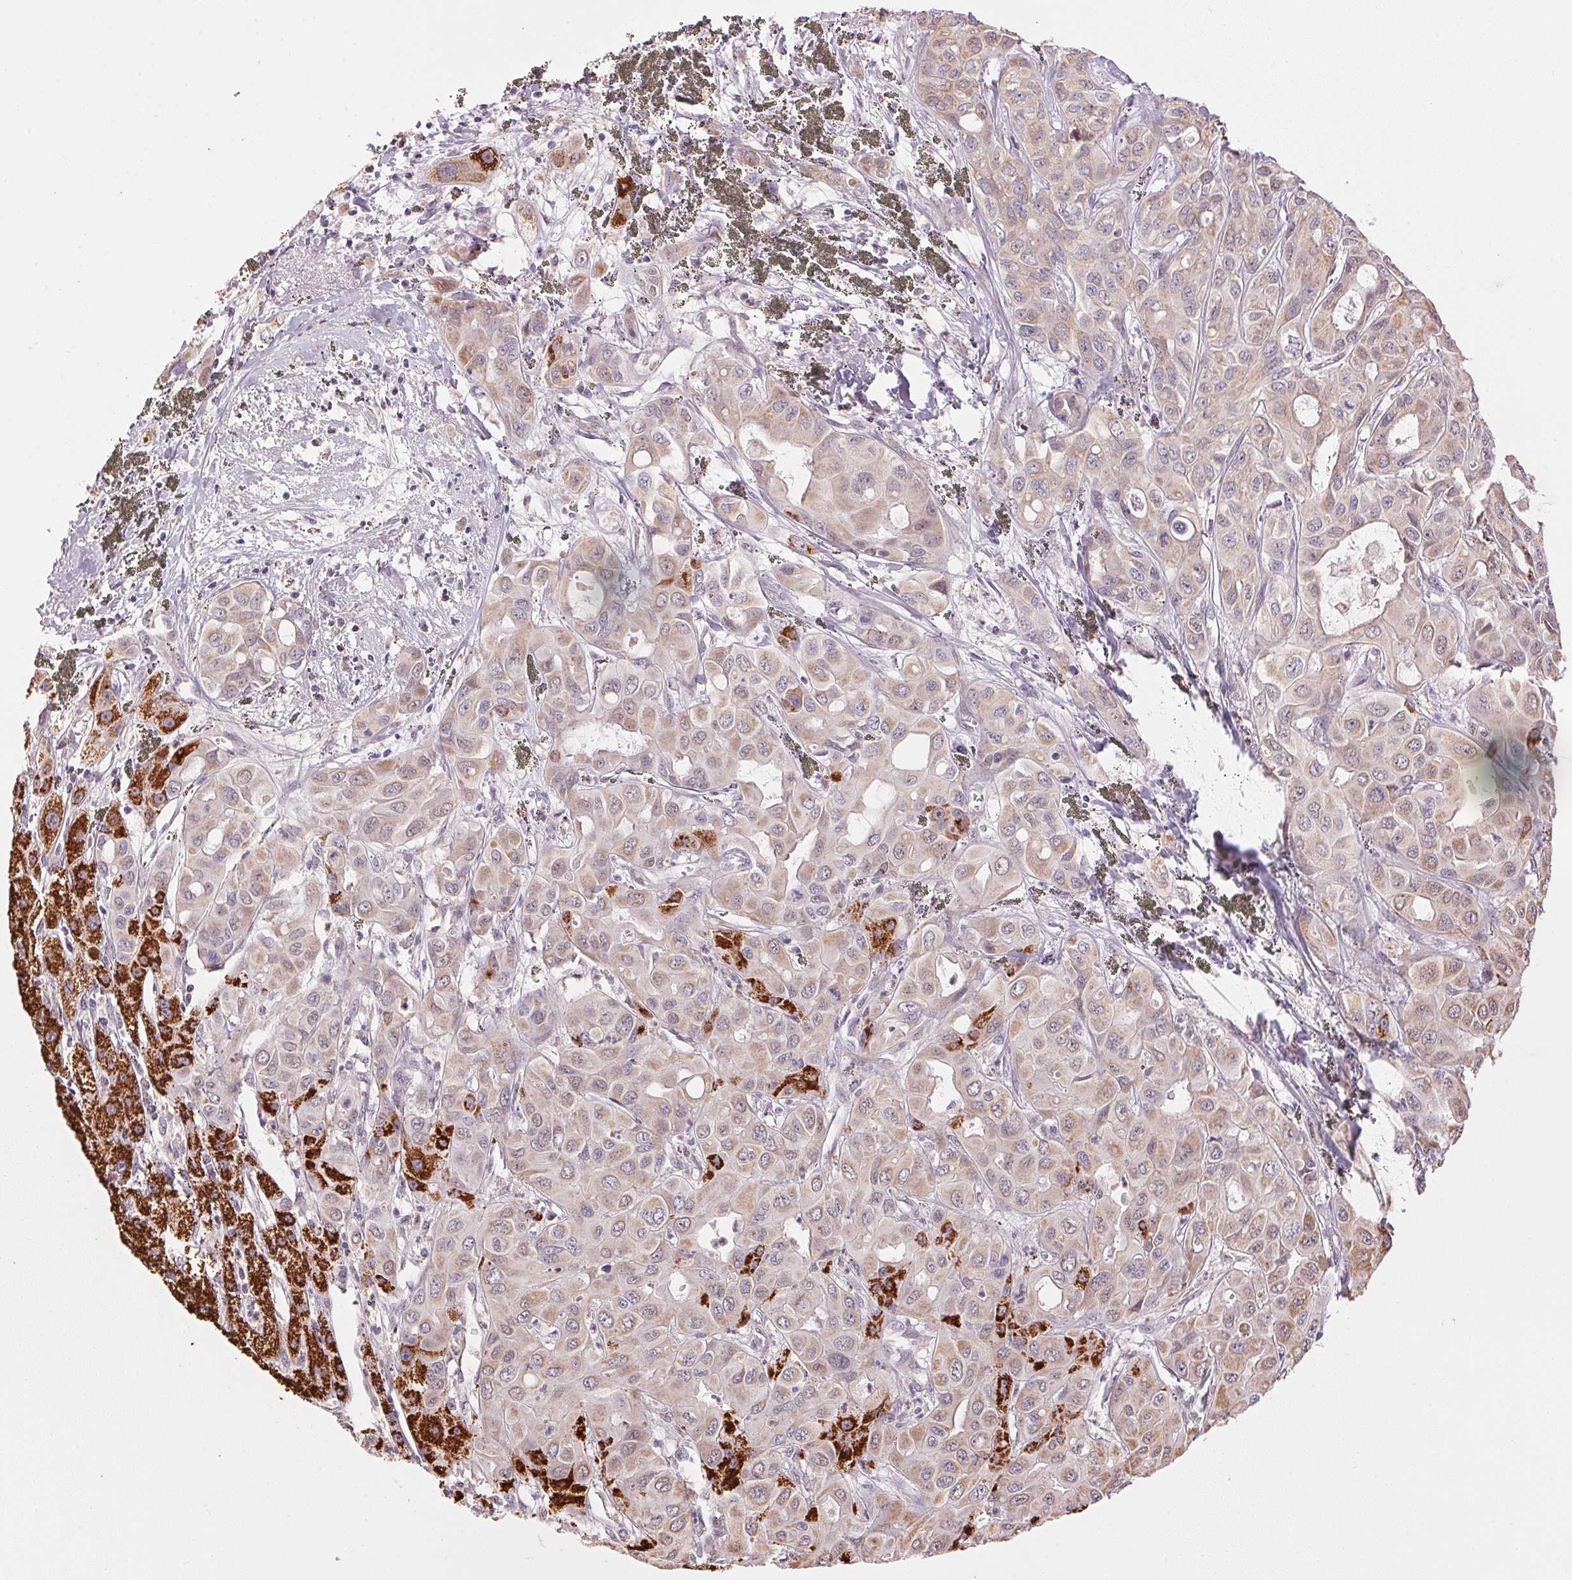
{"staining": {"intensity": "strong", "quantity": "<25%", "location": "cytoplasmic/membranous"}, "tissue": "liver cancer", "cell_type": "Tumor cells", "image_type": "cancer", "snomed": [{"axis": "morphology", "description": "Cholangiocarcinoma"}, {"axis": "topography", "description": "Liver"}], "caption": "Approximately <25% of tumor cells in liver cholangiocarcinoma exhibit strong cytoplasmic/membranous protein positivity as visualized by brown immunohistochemical staining.", "gene": "SC5D", "patient": {"sex": "female", "age": 60}}